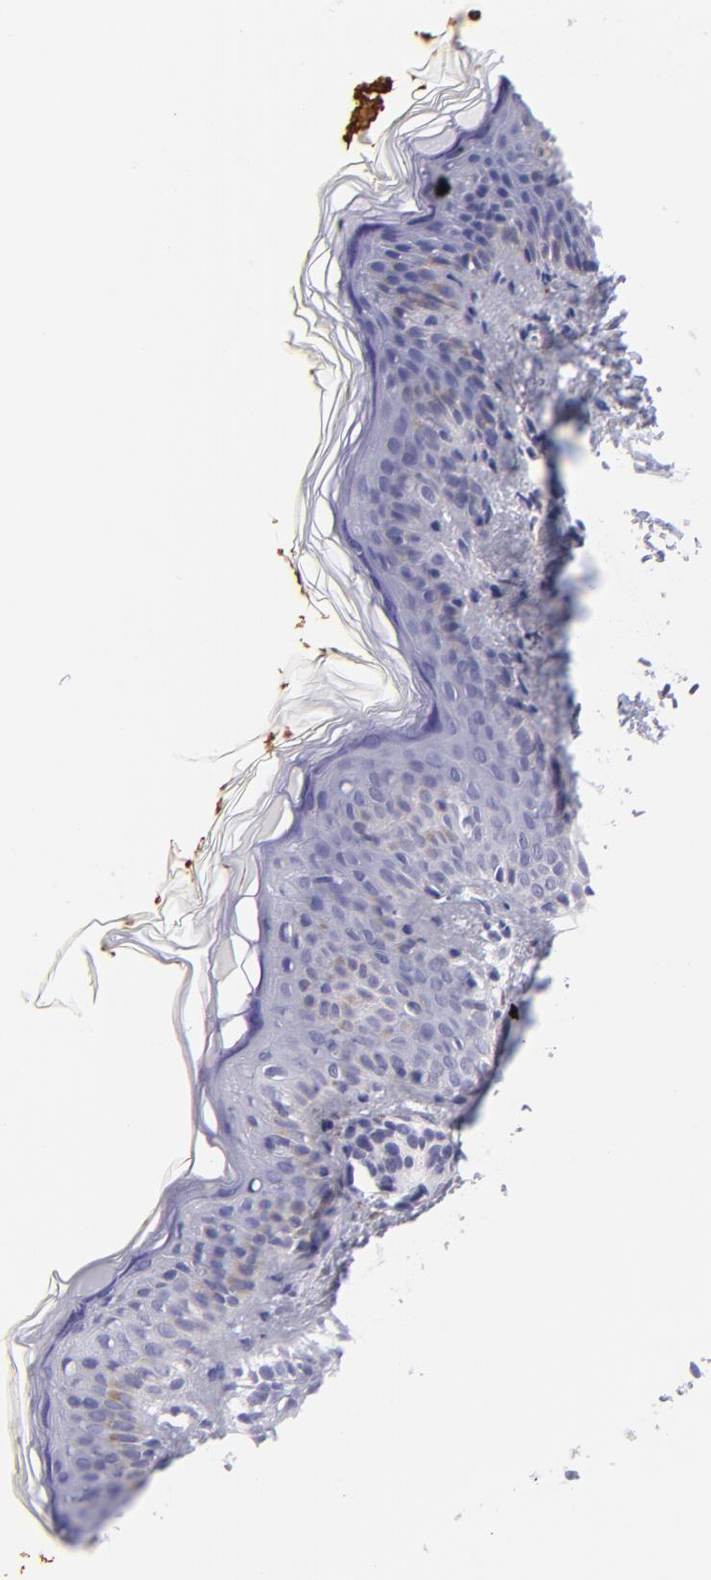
{"staining": {"intensity": "negative", "quantity": "none", "location": "none"}, "tissue": "skin", "cell_type": "Fibroblasts", "image_type": "normal", "snomed": [{"axis": "morphology", "description": "Normal tissue, NOS"}, {"axis": "topography", "description": "Skin"}], "caption": "Fibroblasts show no significant positivity in unremarkable skin. The staining is performed using DAB brown chromogen with nuclei counter-stained in using hematoxylin.", "gene": "GYPA", "patient": {"sex": "female", "age": 4}}